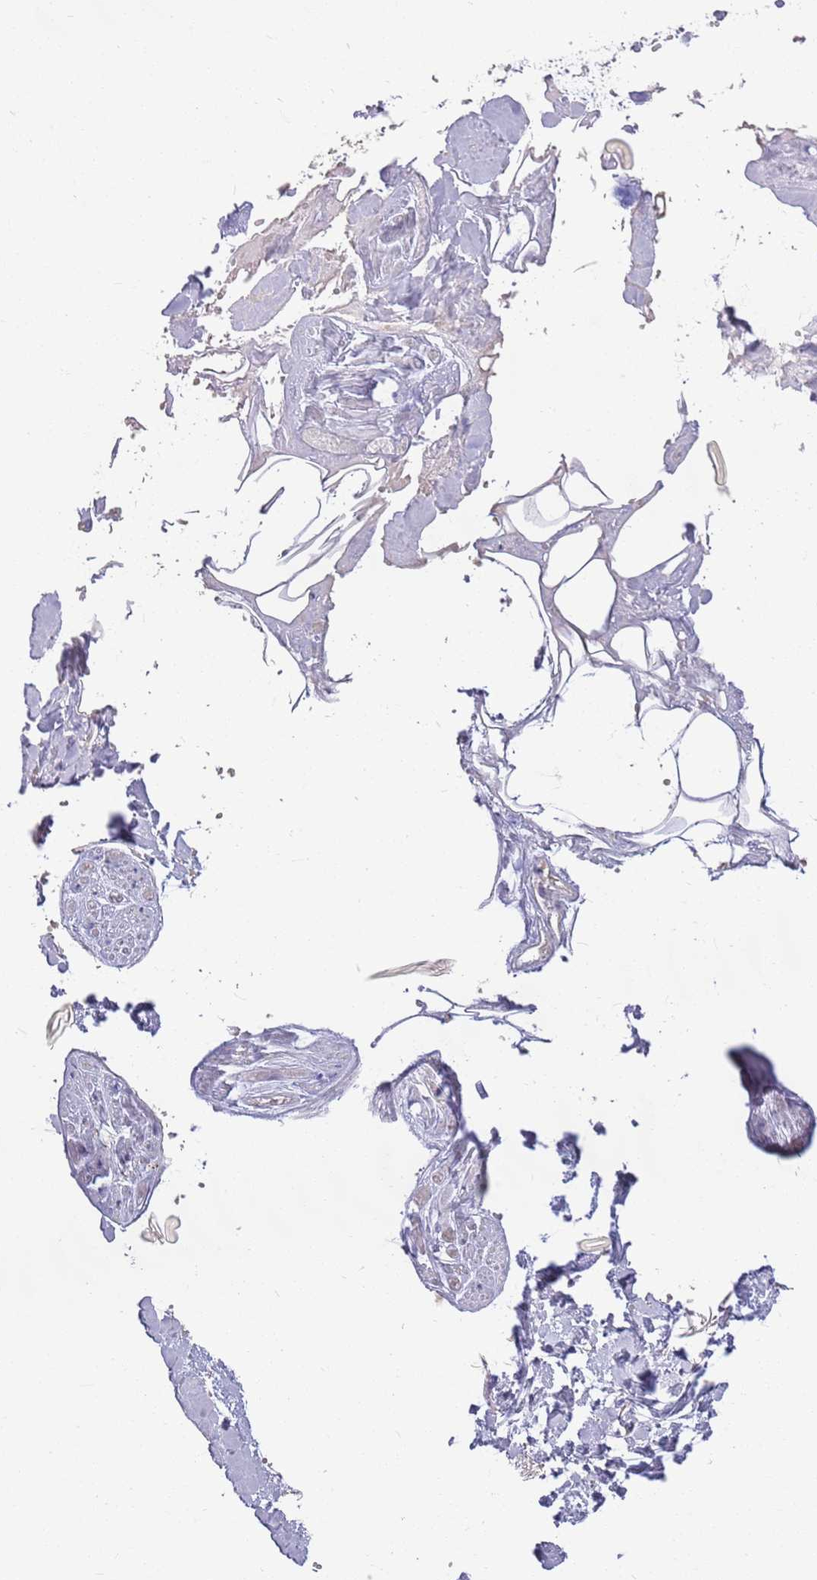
{"staining": {"intensity": "negative", "quantity": "none", "location": "none"}, "tissue": "adipose tissue", "cell_type": "Adipocytes", "image_type": "normal", "snomed": [{"axis": "morphology", "description": "Normal tissue, NOS"}, {"axis": "topography", "description": "Salivary gland"}, {"axis": "topography", "description": "Peripheral nerve tissue"}], "caption": "This is an immunohistochemistry histopathology image of unremarkable adipose tissue. There is no staining in adipocytes.", "gene": "MARVELD2", "patient": {"sex": "male", "age": 38}}